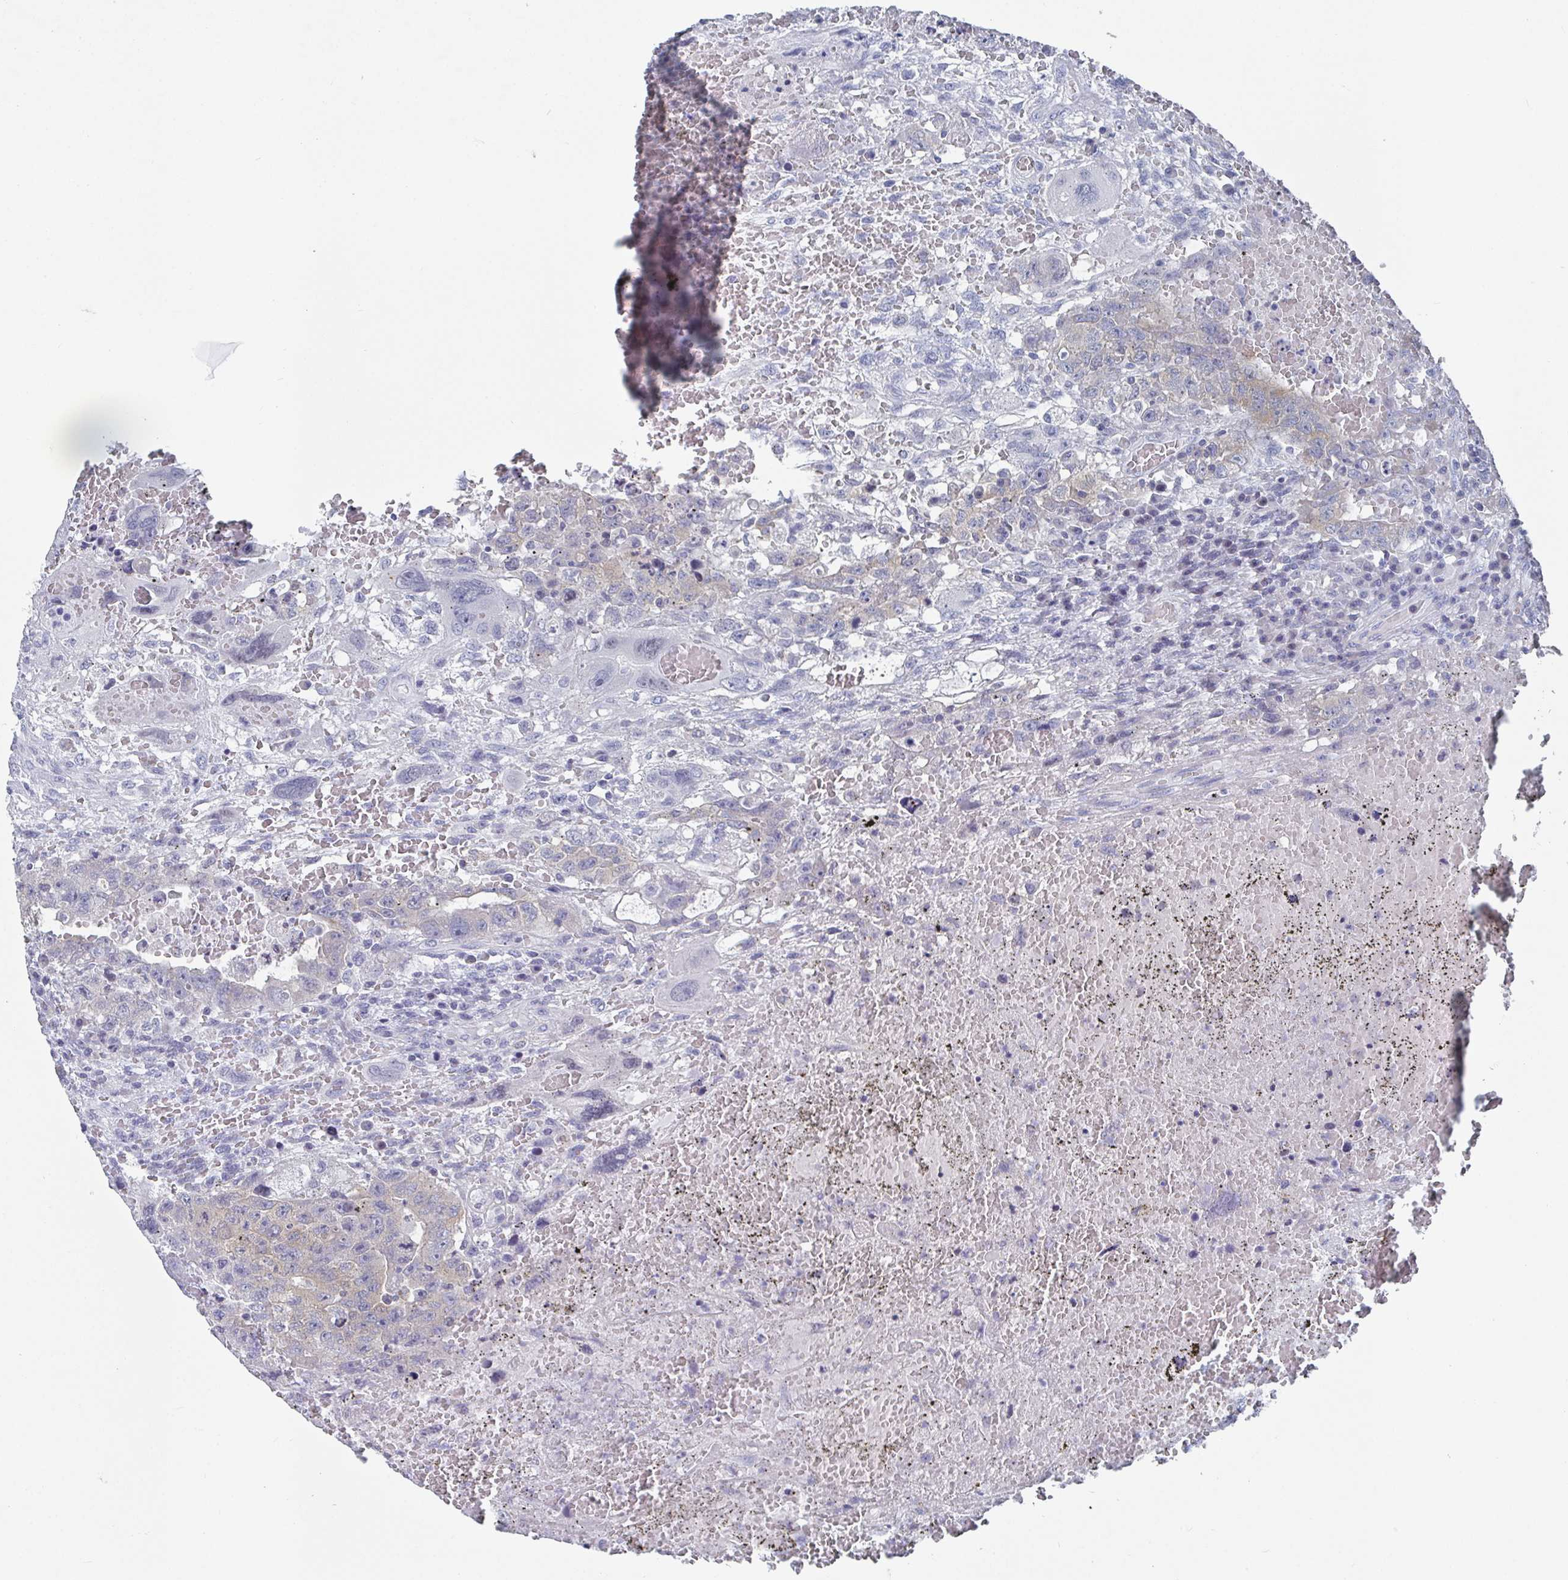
{"staining": {"intensity": "negative", "quantity": "none", "location": "none"}, "tissue": "testis cancer", "cell_type": "Tumor cells", "image_type": "cancer", "snomed": [{"axis": "morphology", "description": "Carcinoma, Embryonal, NOS"}, {"axis": "topography", "description": "Testis"}], "caption": "An IHC histopathology image of testis embryonal carcinoma is shown. There is no staining in tumor cells of testis embryonal carcinoma.", "gene": "CAMKV", "patient": {"sex": "male", "age": 26}}